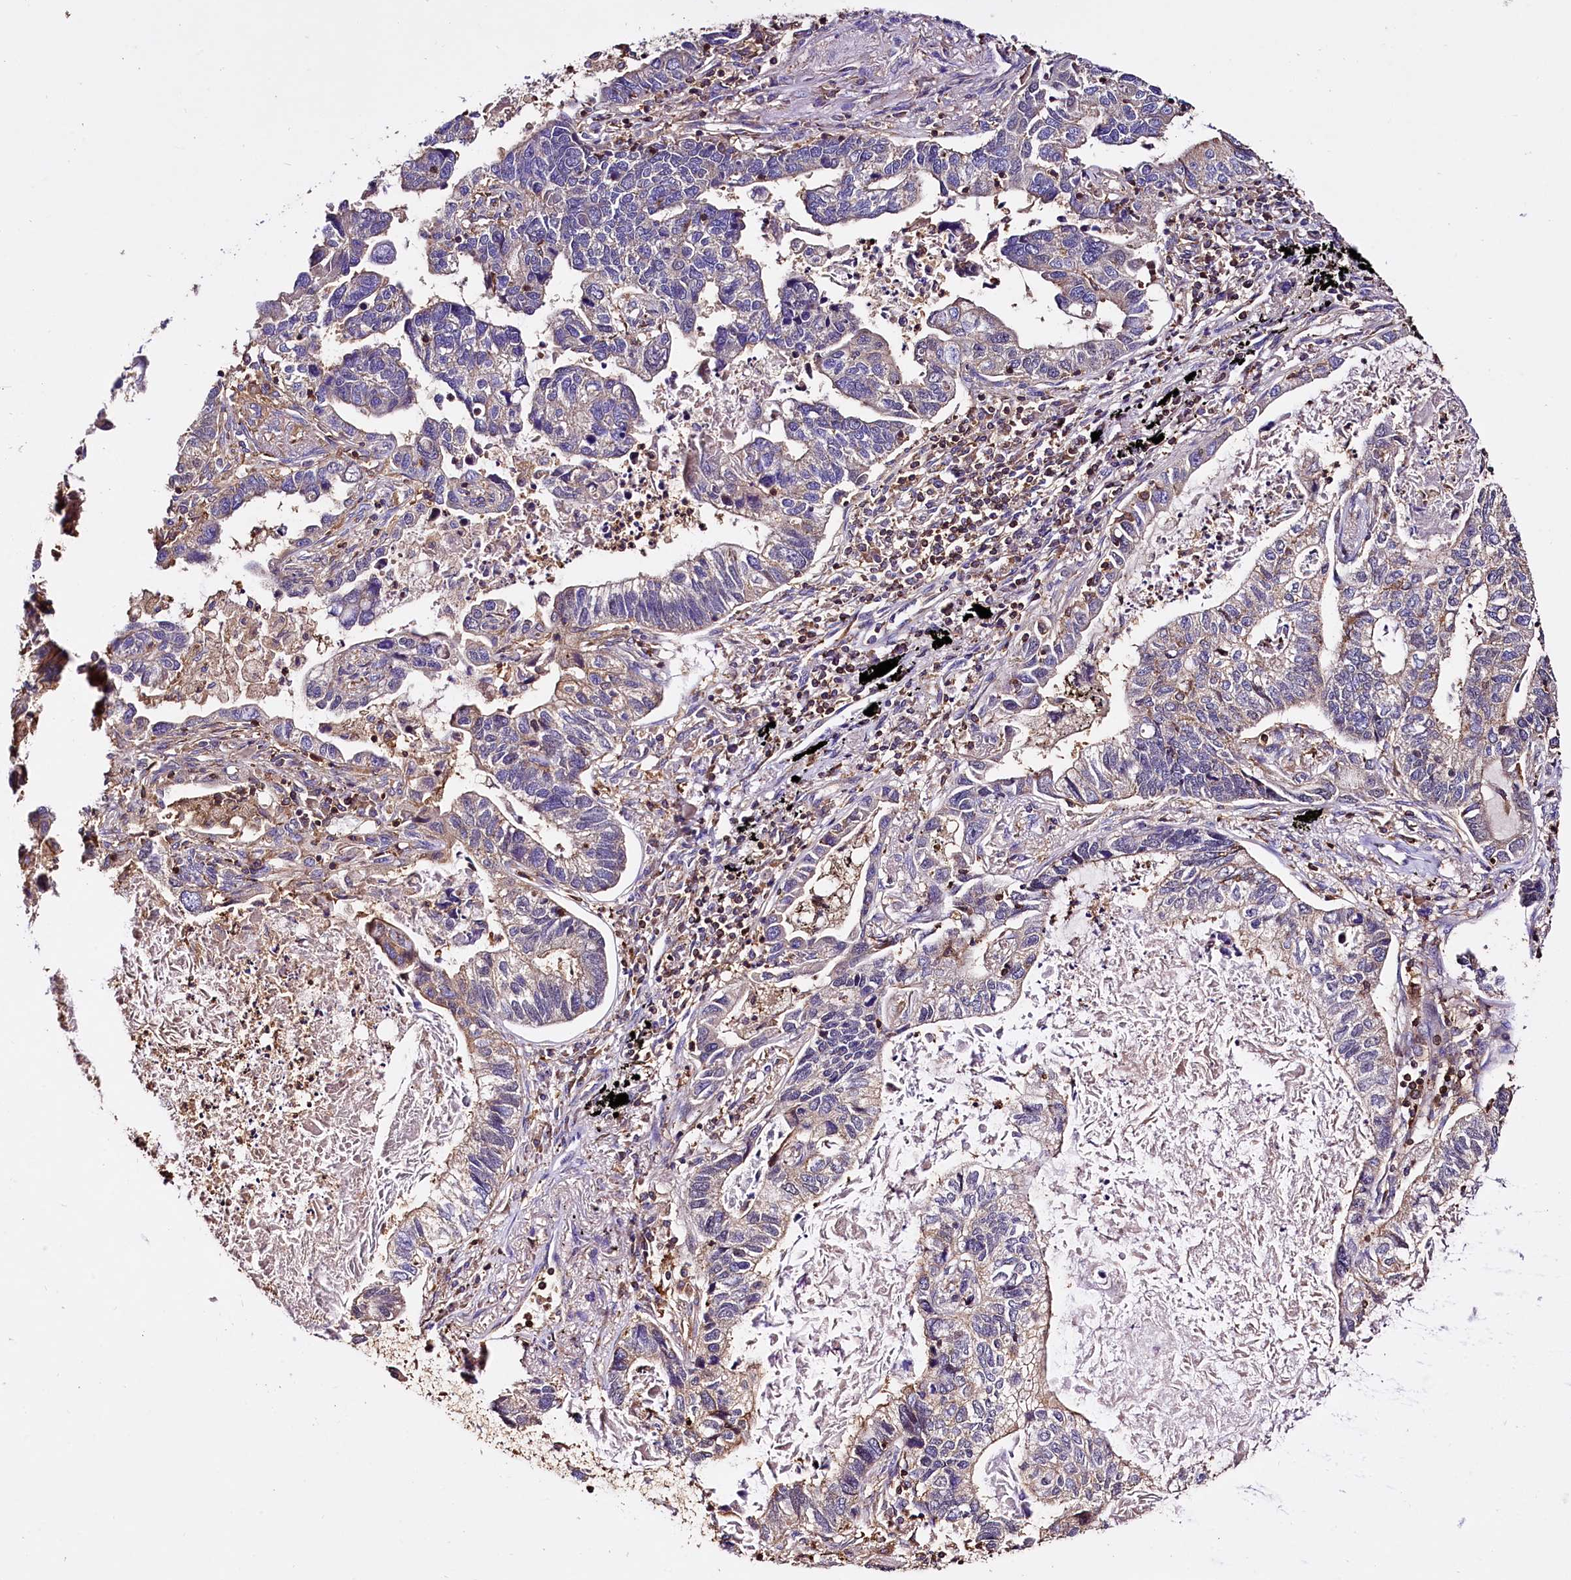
{"staining": {"intensity": "weak", "quantity": "<25%", "location": "cytoplasmic/membranous"}, "tissue": "lung cancer", "cell_type": "Tumor cells", "image_type": "cancer", "snomed": [{"axis": "morphology", "description": "Adenocarcinoma, NOS"}, {"axis": "topography", "description": "Lung"}], "caption": "Immunohistochemistry (IHC) histopathology image of neoplastic tissue: lung cancer (adenocarcinoma) stained with DAB demonstrates no significant protein positivity in tumor cells.", "gene": "RARS2", "patient": {"sex": "male", "age": 67}}